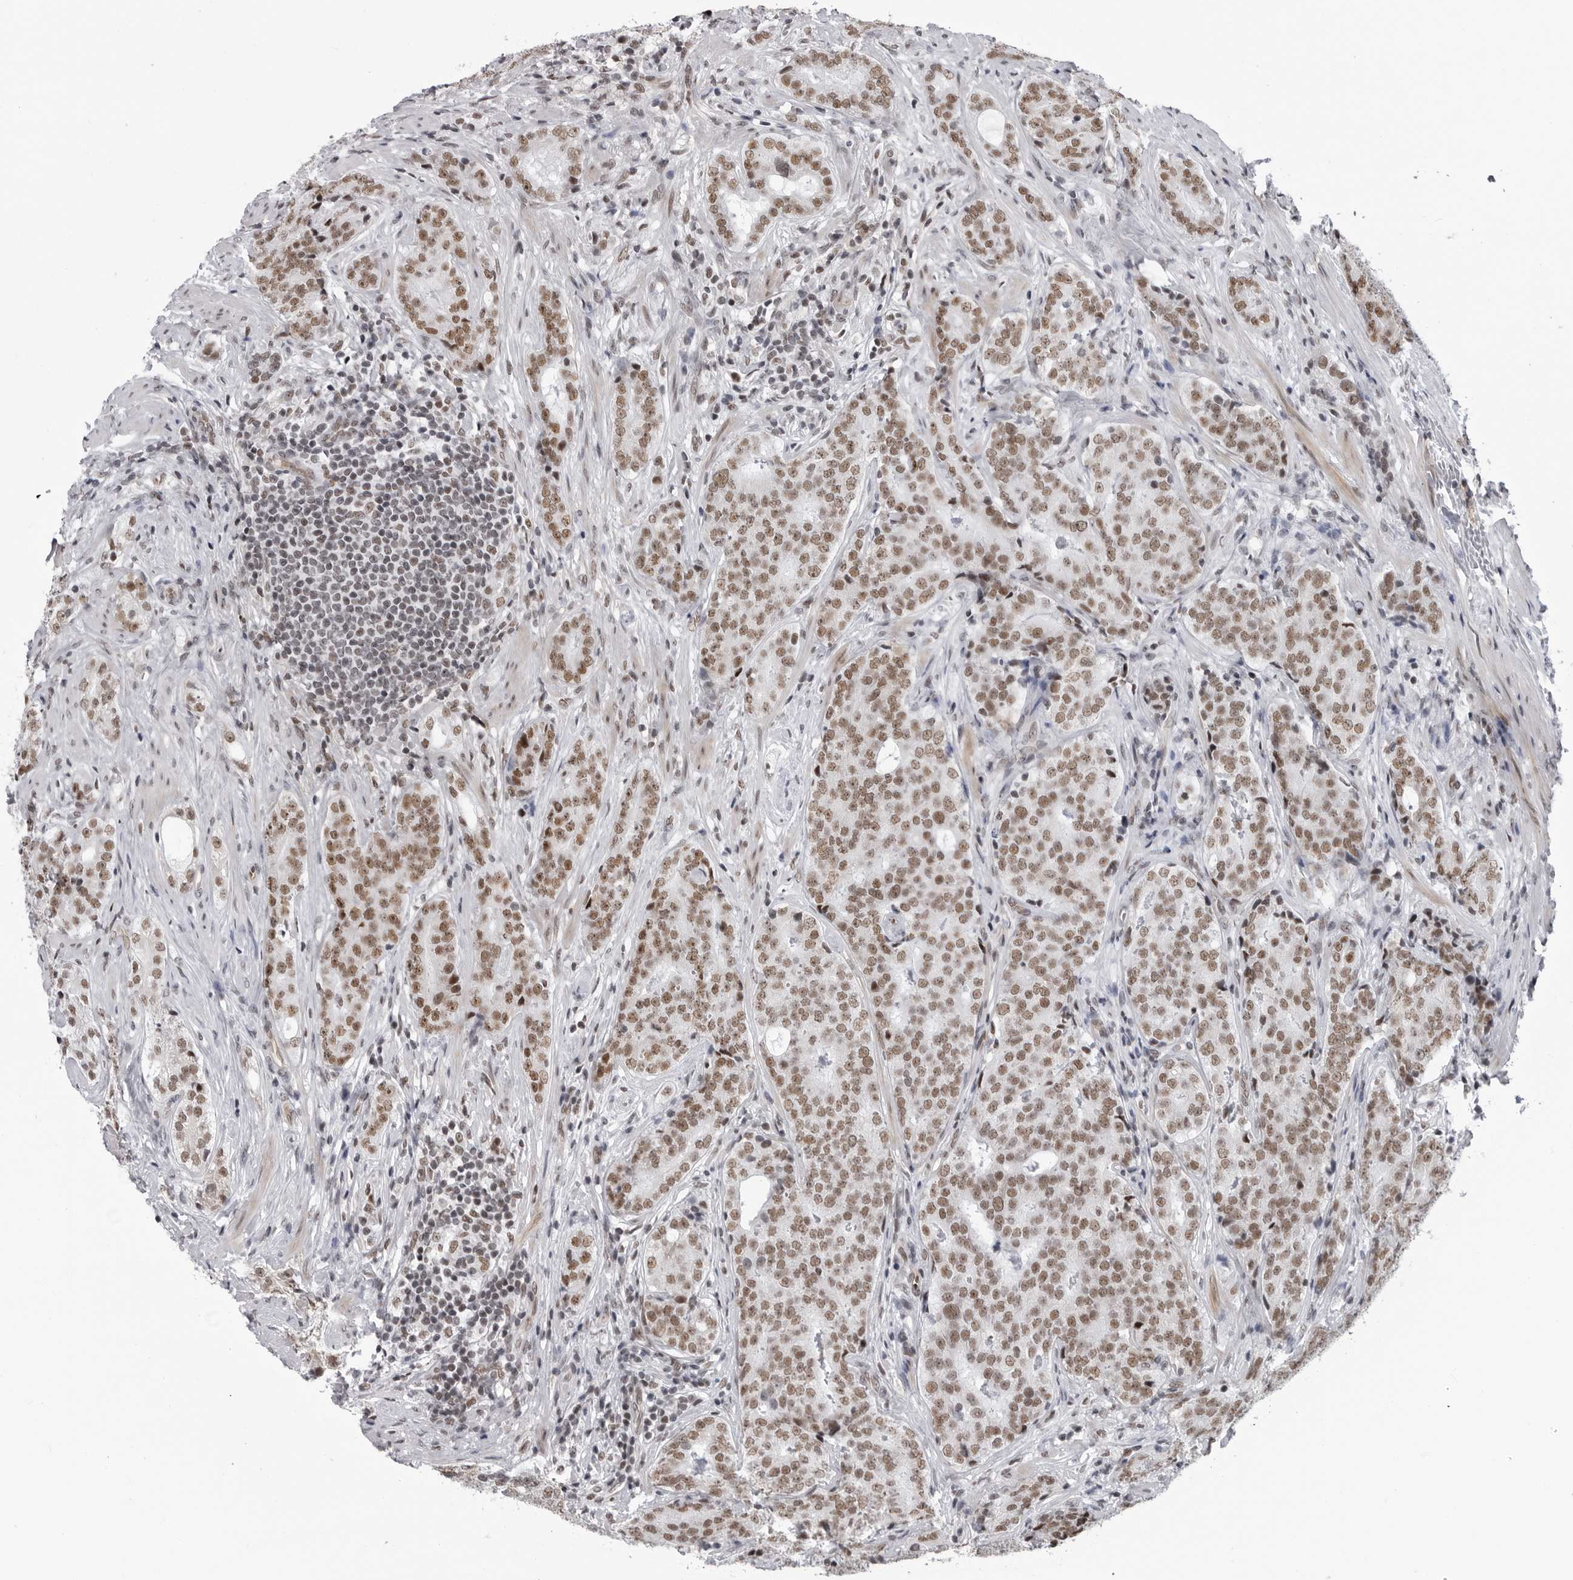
{"staining": {"intensity": "moderate", "quantity": ">75%", "location": "nuclear"}, "tissue": "prostate cancer", "cell_type": "Tumor cells", "image_type": "cancer", "snomed": [{"axis": "morphology", "description": "Adenocarcinoma, High grade"}, {"axis": "topography", "description": "Prostate"}], "caption": "Prostate cancer stained with immunohistochemistry displays moderate nuclear staining in about >75% of tumor cells.", "gene": "RNF26", "patient": {"sex": "male", "age": 56}}